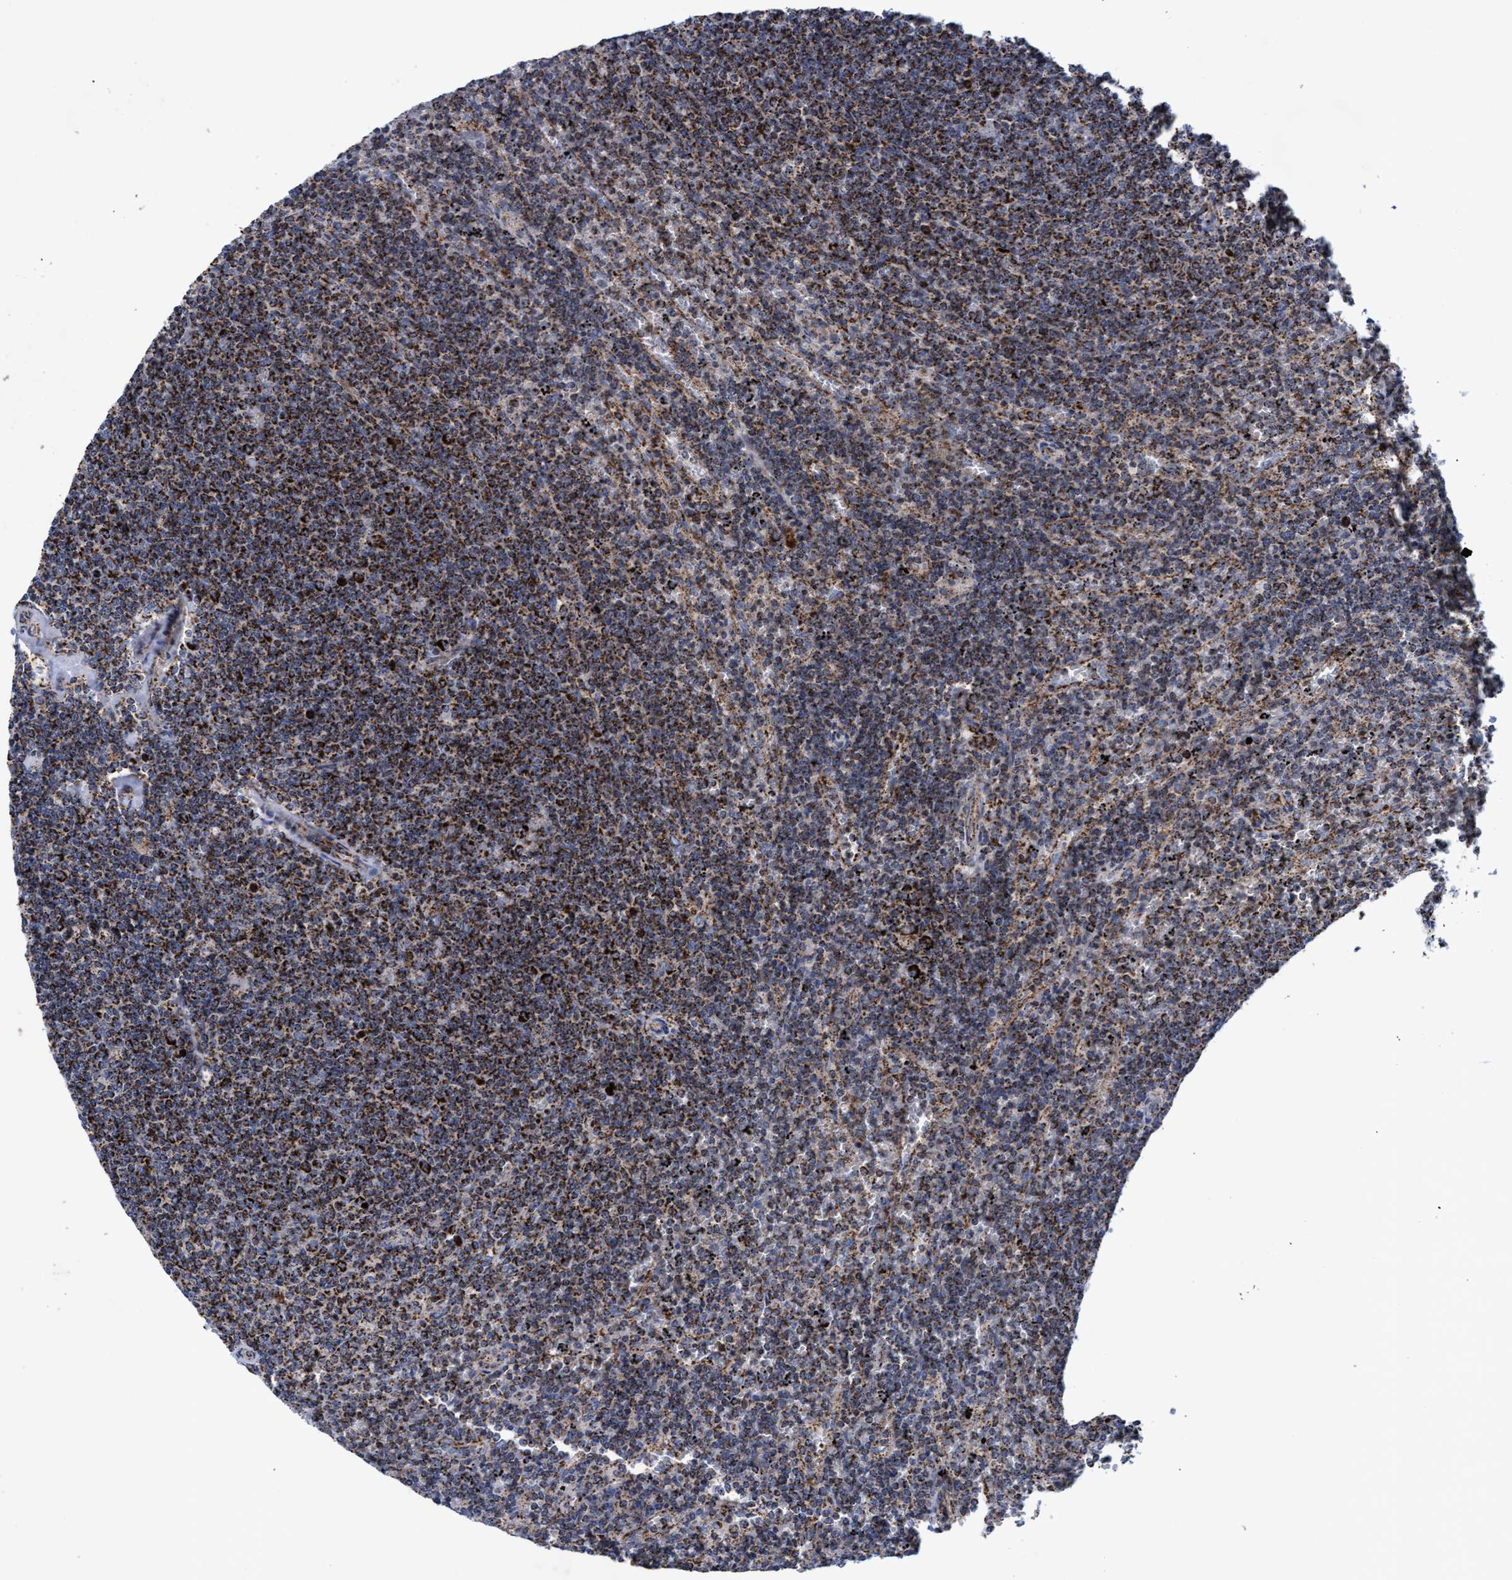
{"staining": {"intensity": "strong", "quantity": ">75%", "location": "cytoplasmic/membranous"}, "tissue": "lymphoma", "cell_type": "Tumor cells", "image_type": "cancer", "snomed": [{"axis": "morphology", "description": "Malignant lymphoma, non-Hodgkin's type, Low grade"}, {"axis": "topography", "description": "Spleen"}], "caption": "There is high levels of strong cytoplasmic/membranous staining in tumor cells of low-grade malignant lymphoma, non-Hodgkin's type, as demonstrated by immunohistochemical staining (brown color).", "gene": "MRPL38", "patient": {"sex": "female", "age": 50}}